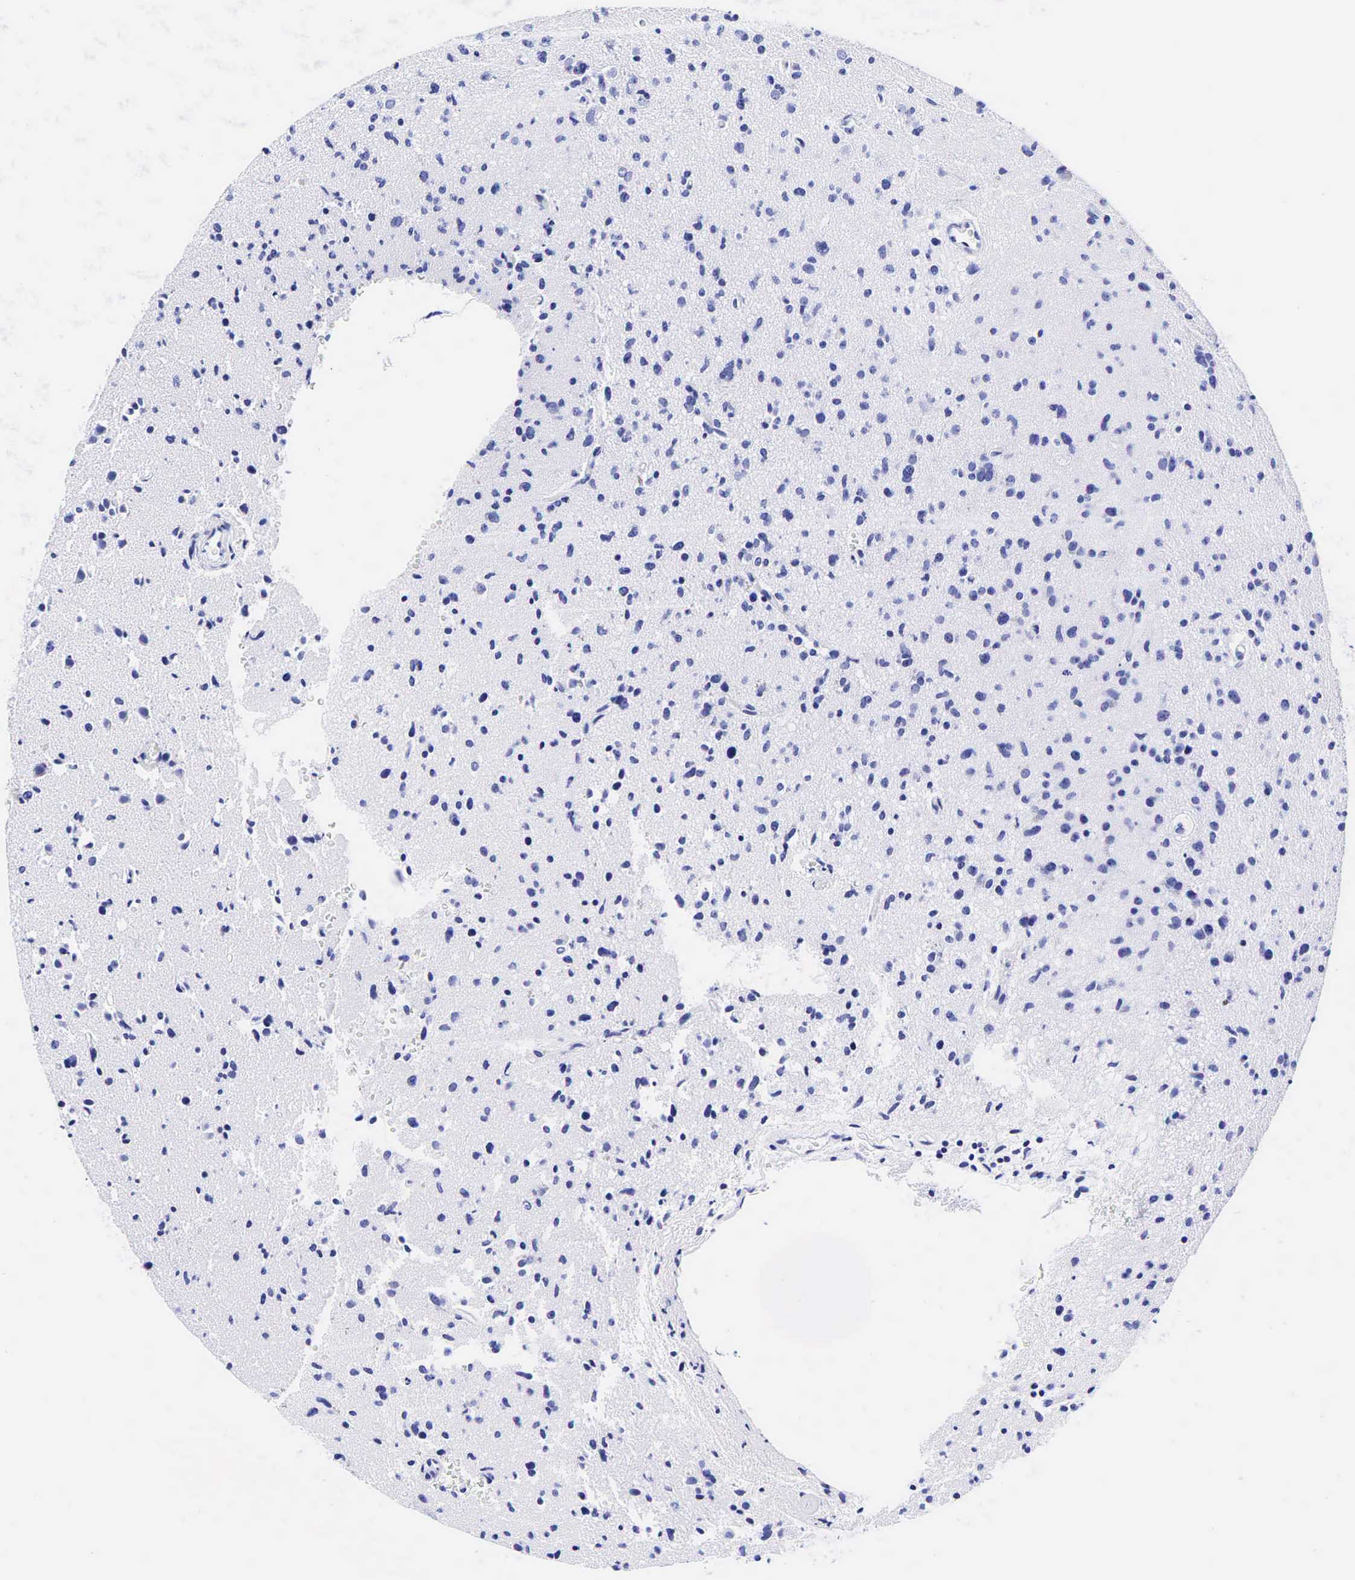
{"staining": {"intensity": "negative", "quantity": "none", "location": "none"}, "tissue": "glioma", "cell_type": "Tumor cells", "image_type": "cancer", "snomed": [{"axis": "morphology", "description": "Glioma, malignant, Low grade"}, {"axis": "topography", "description": "Brain"}], "caption": "Tumor cells show no significant protein expression in malignant glioma (low-grade).", "gene": "GAST", "patient": {"sex": "female", "age": 46}}